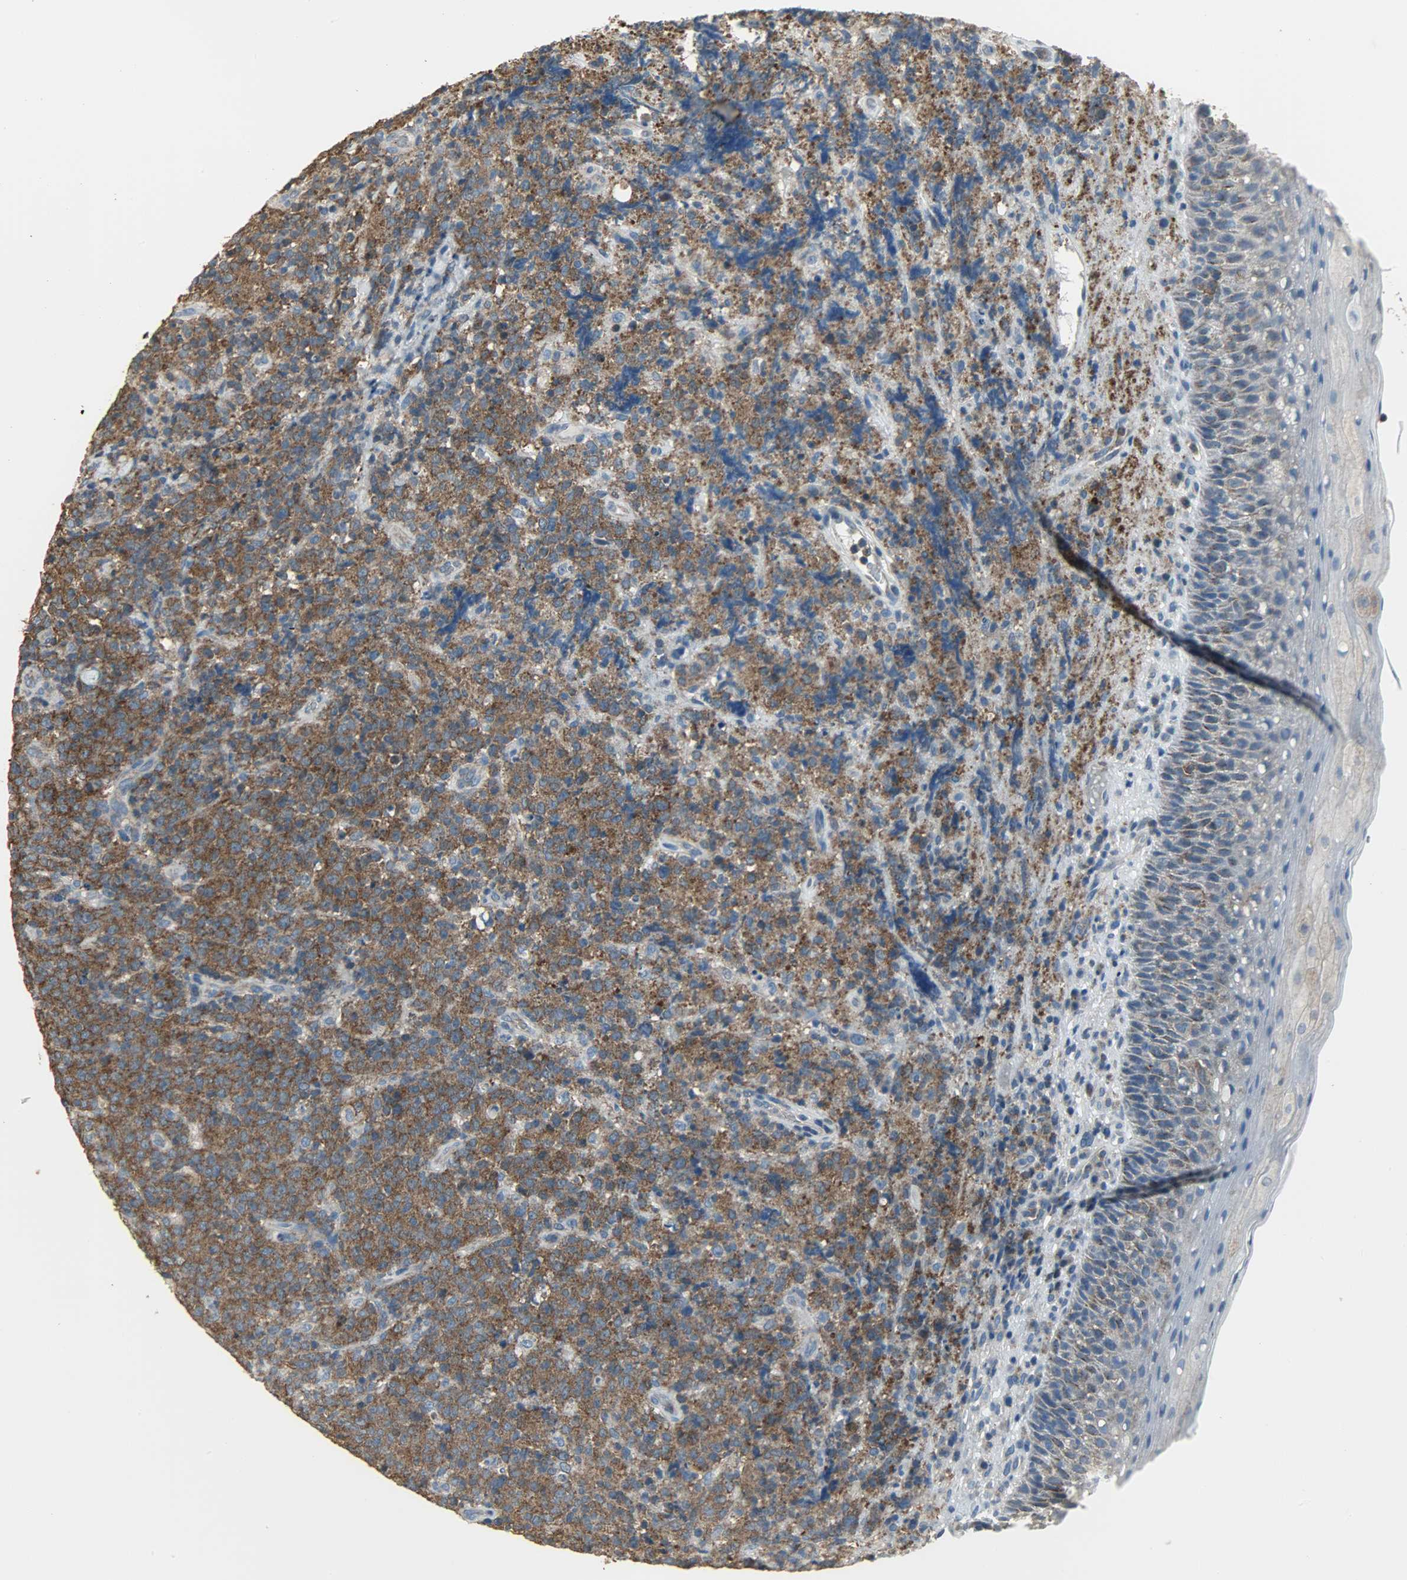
{"staining": {"intensity": "moderate", "quantity": ">75%", "location": "cytoplasmic/membranous"}, "tissue": "lymphoma", "cell_type": "Tumor cells", "image_type": "cancer", "snomed": [{"axis": "morphology", "description": "Malignant lymphoma, non-Hodgkin's type, High grade"}, {"axis": "topography", "description": "Tonsil"}], "caption": "Brown immunohistochemical staining in high-grade malignant lymphoma, non-Hodgkin's type shows moderate cytoplasmic/membranous positivity in about >75% of tumor cells.", "gene": "DNAJA4", "patient": {"sex": "female", "age": 36}}